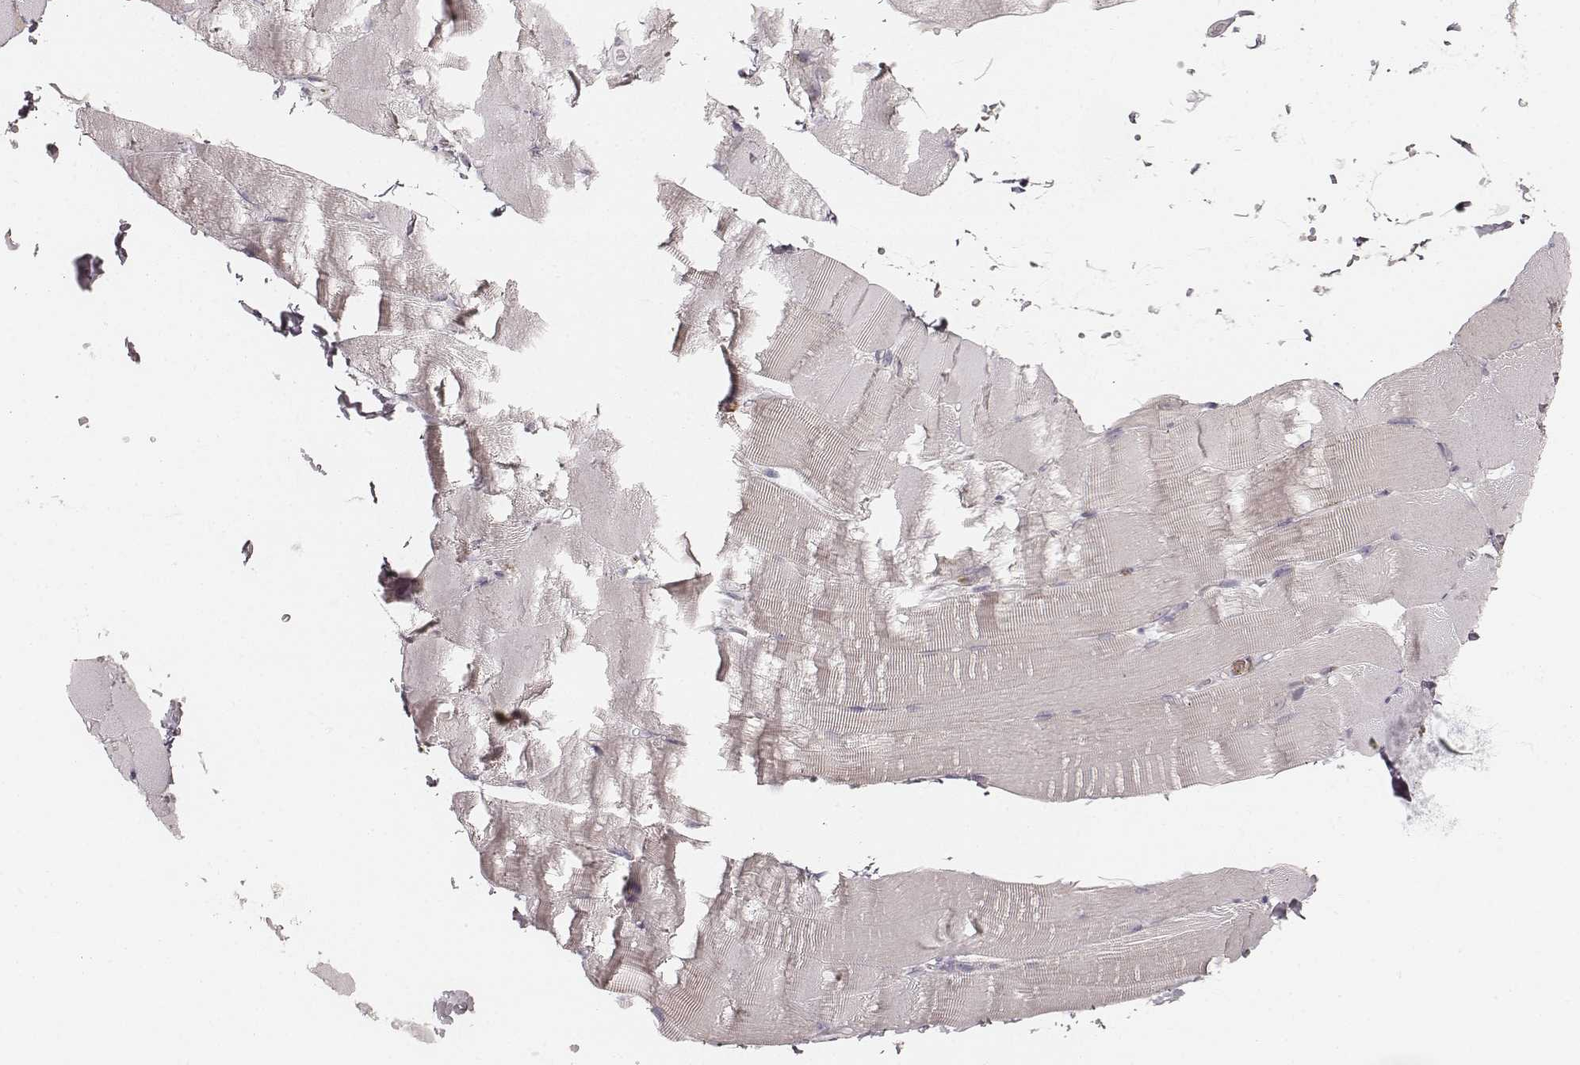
{"staining": {"intensity": "negative", "quantity": "none", "location": "none"}, "tissue": "skeletal muscle", "cell_type": "Myocytes", "image_type": "normal", "snomed": [{"axis": "morphology", "description": "Normal tissue, NOS"}, {"axis": "topography", "description": "Skeletal muscle"}], "caption": "IHC histopathology image of normal skeletal muscle stained for a protein (brown), which reveals no positivity in myocytes.", "gene": "ABCA7", "patient": {"sex": "female", "age": 37}}